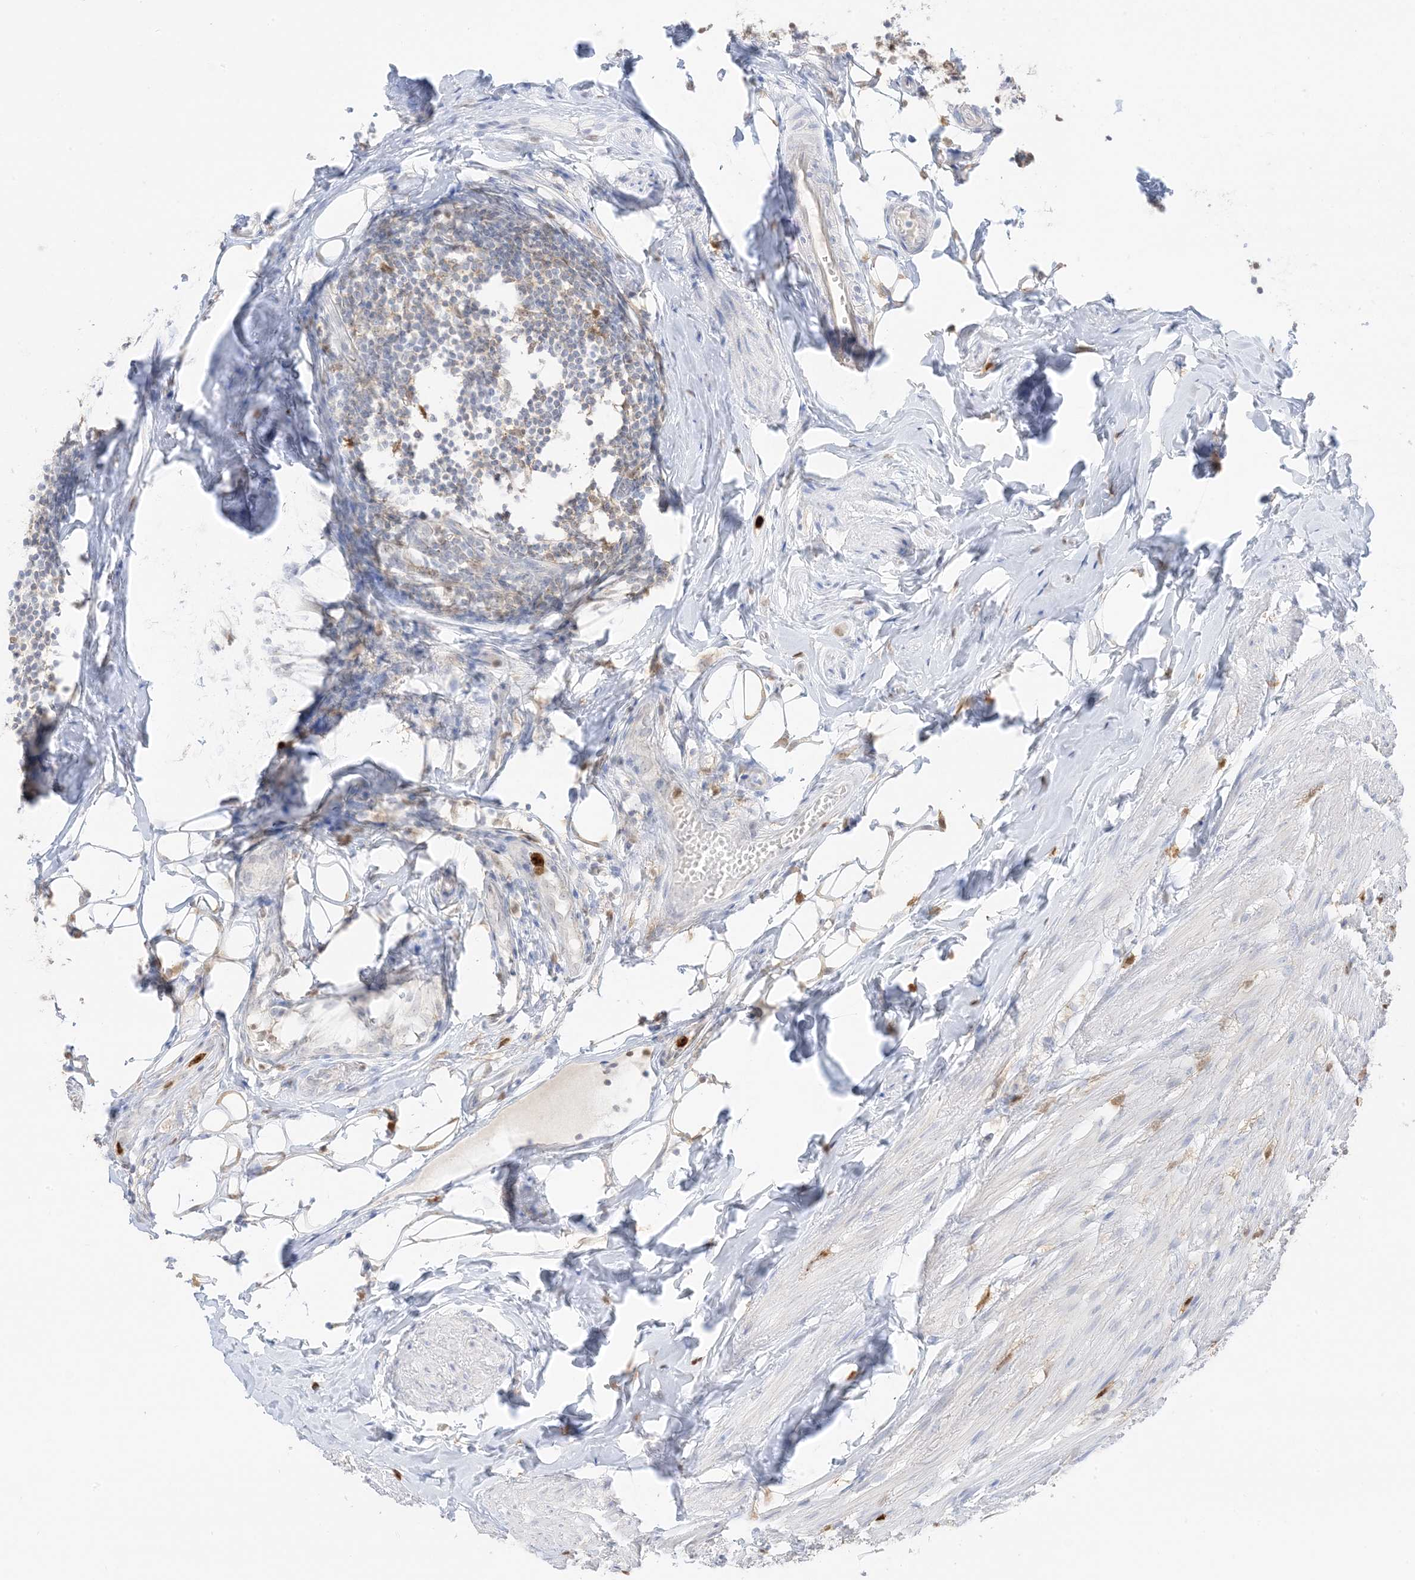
{"staining": {"intensity": "negative", "quantity": "none", "location": "none"}, "tissue": "appendix", "cell_type": "Glandular cells", "image_type": "normal", "snomed": [{"axis": "morphology", "description": "Normal tissue, NOS"}, {"axis": "topography", "description": "Appendix"}], "caption": "Immunohistochemical staining of benign appendix displays no significant positivity in glandular cells.", "gene": "GCA", "patient": {"sex": "female", "age": 62}}